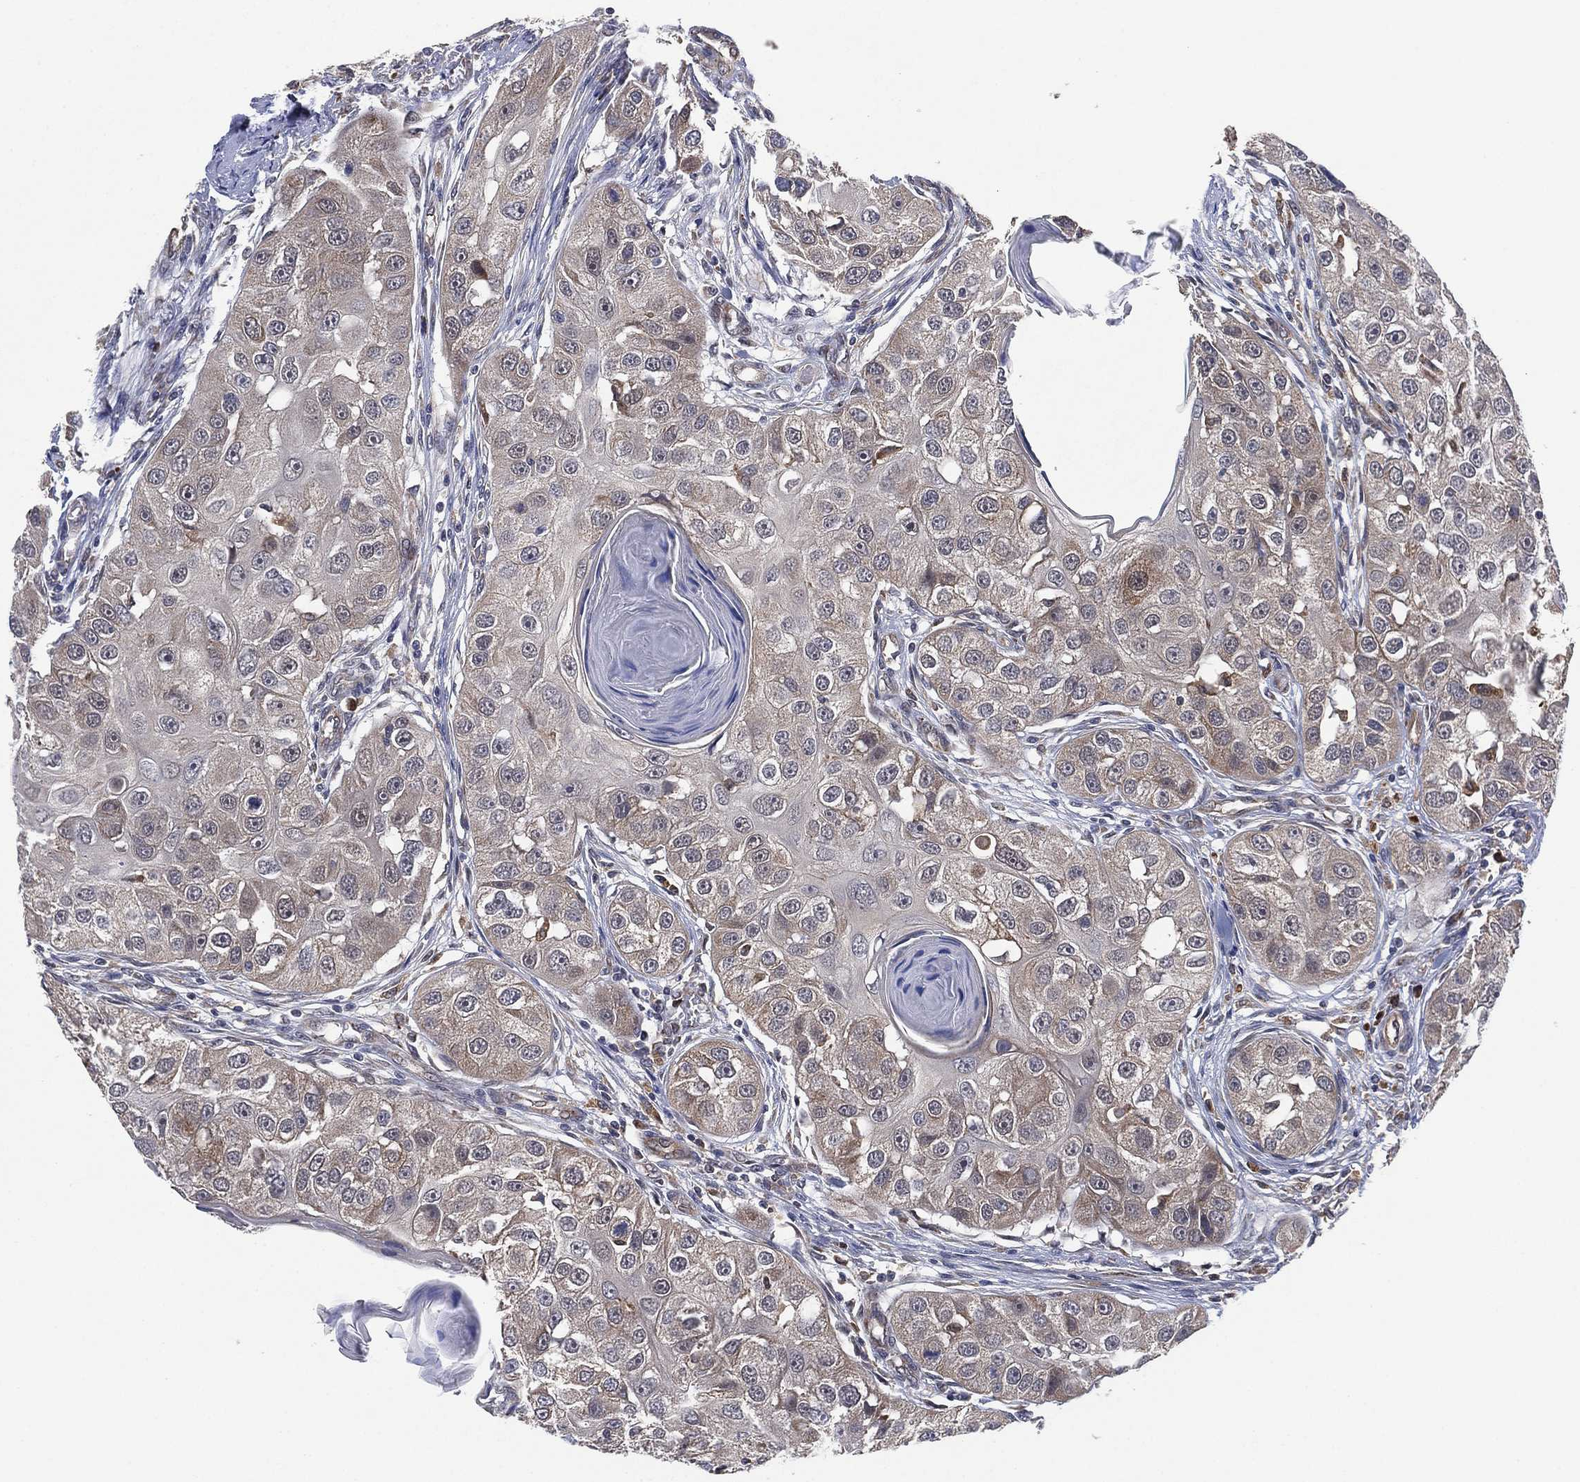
{"staining": {"intensity": "weak", "quantity": "<25%", "location": "cytoplasmic/membranous"}, "tissue": "head and neck cancer", "cell_type": "Tumor cells", "image_type": "cancer", "snomed": [{"axis": "morphology", "description": "Normal tissue, NOS"}, {"axis": "morphology", "description": "Squamous cell carcinoma, NOS"}, {"axis": "topography", "description": "Skeletal muscle"}, {"axis": "topography", "description": "Head-Neck"}], "caption": "This histopathology image is of head and neck squamous cell carcinoma stained with immunohistochemistry to label a protein in brown with the nuclei are counter-stained blue. There is no positivity in tumor cells.", "gene": "FES", "patient": {"sex": "male", "age": 51}}